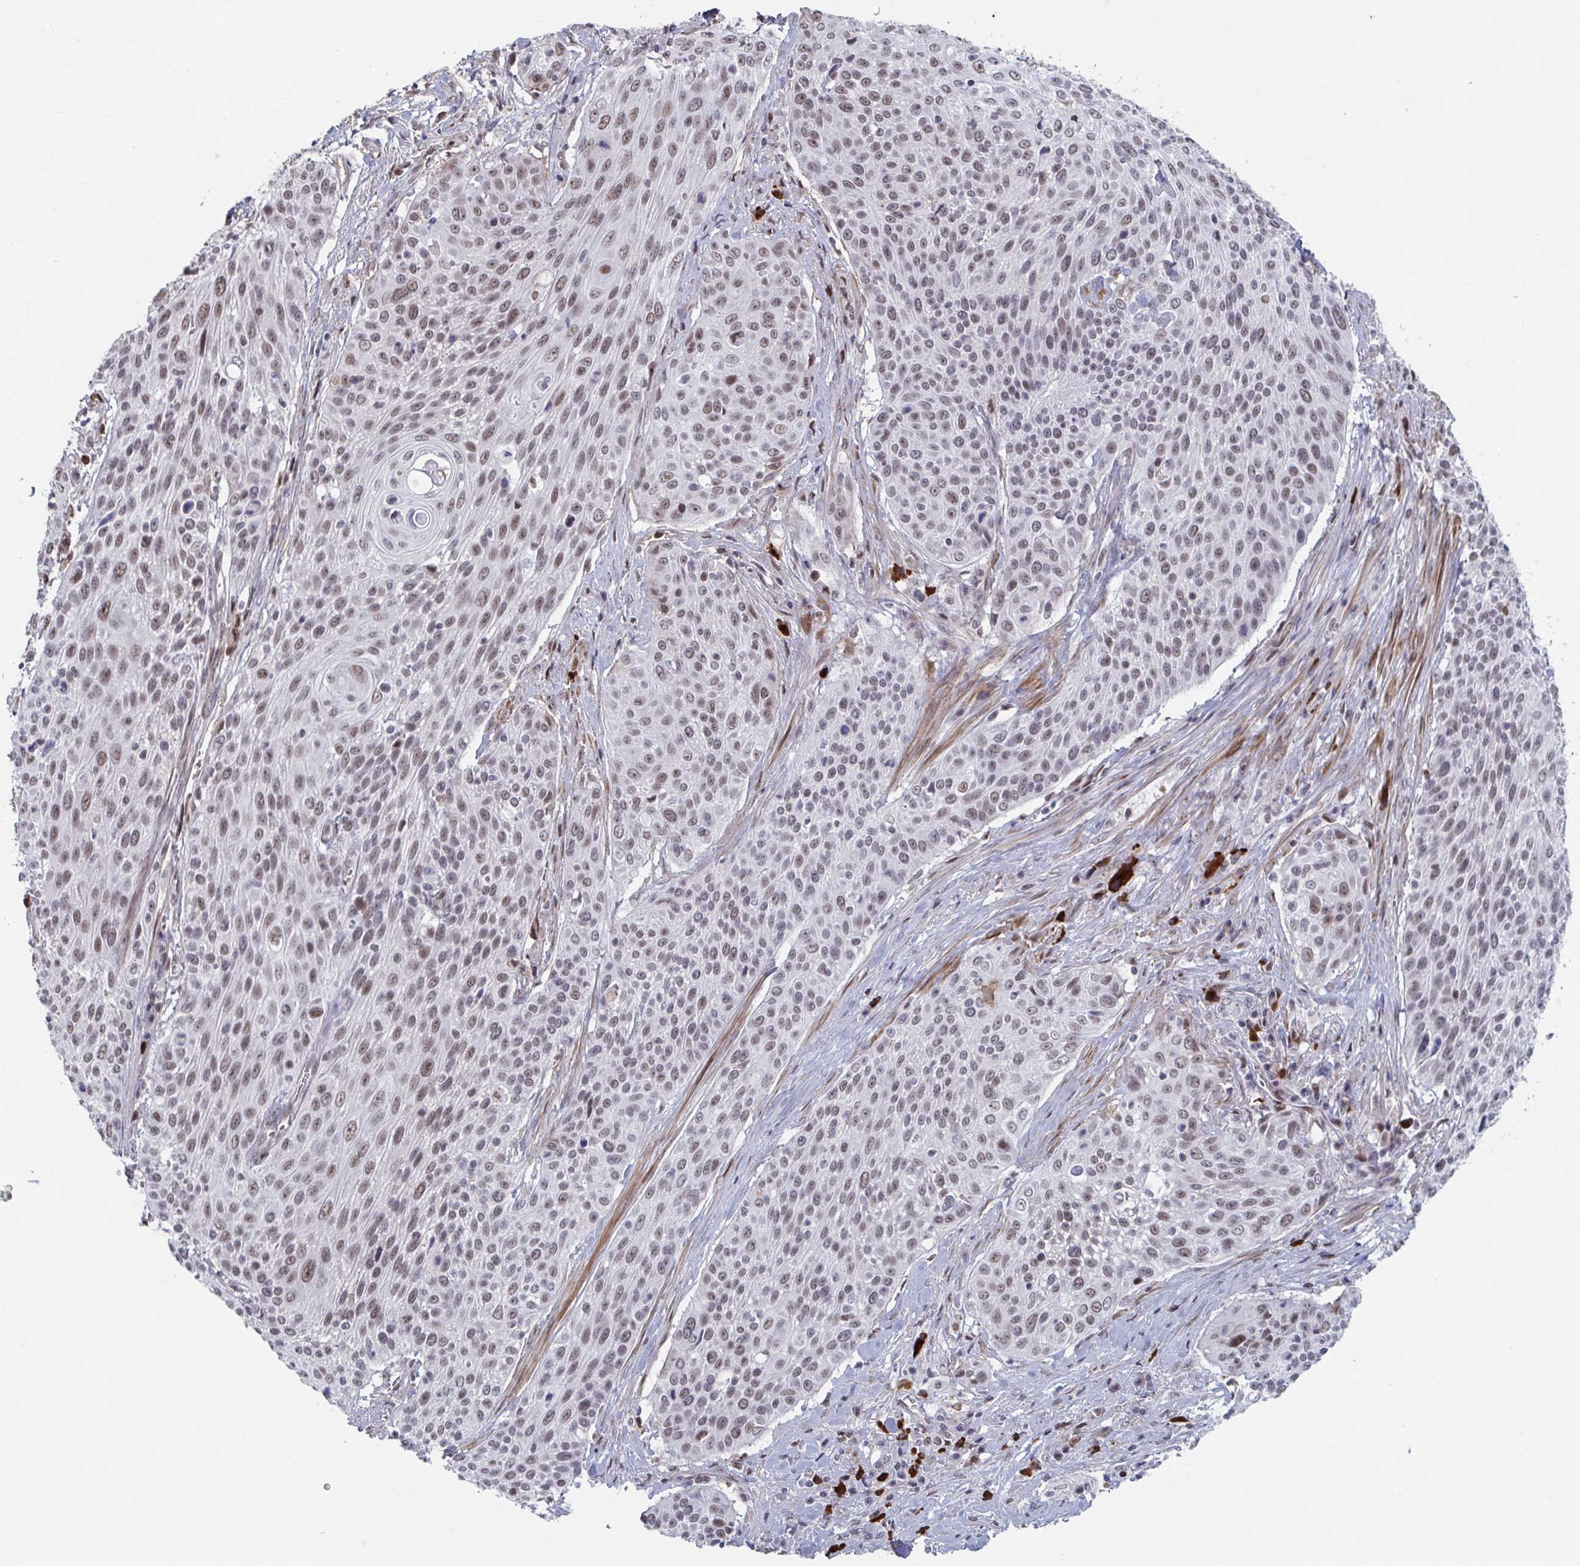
{"staining": {"intensity": "moderate", "quantity": ">75%", "location": "nuclear"}, "tissue": "cervical cancer", "cell_type": "Tumor cells", "image_type": "cancer", "snomed": [{"axis": "morphology", "description": "Squamous cell carcinoma, NOS"}, {"axis": "topography", "description": "Cervix"}], "caption": "An image of cervical squamous cell carcinoma stained for a protein displays moderate nuclear brown staining in tumor cells.", "gene": "BCL7B", "patient": {"sex": "female", "age": 31}}